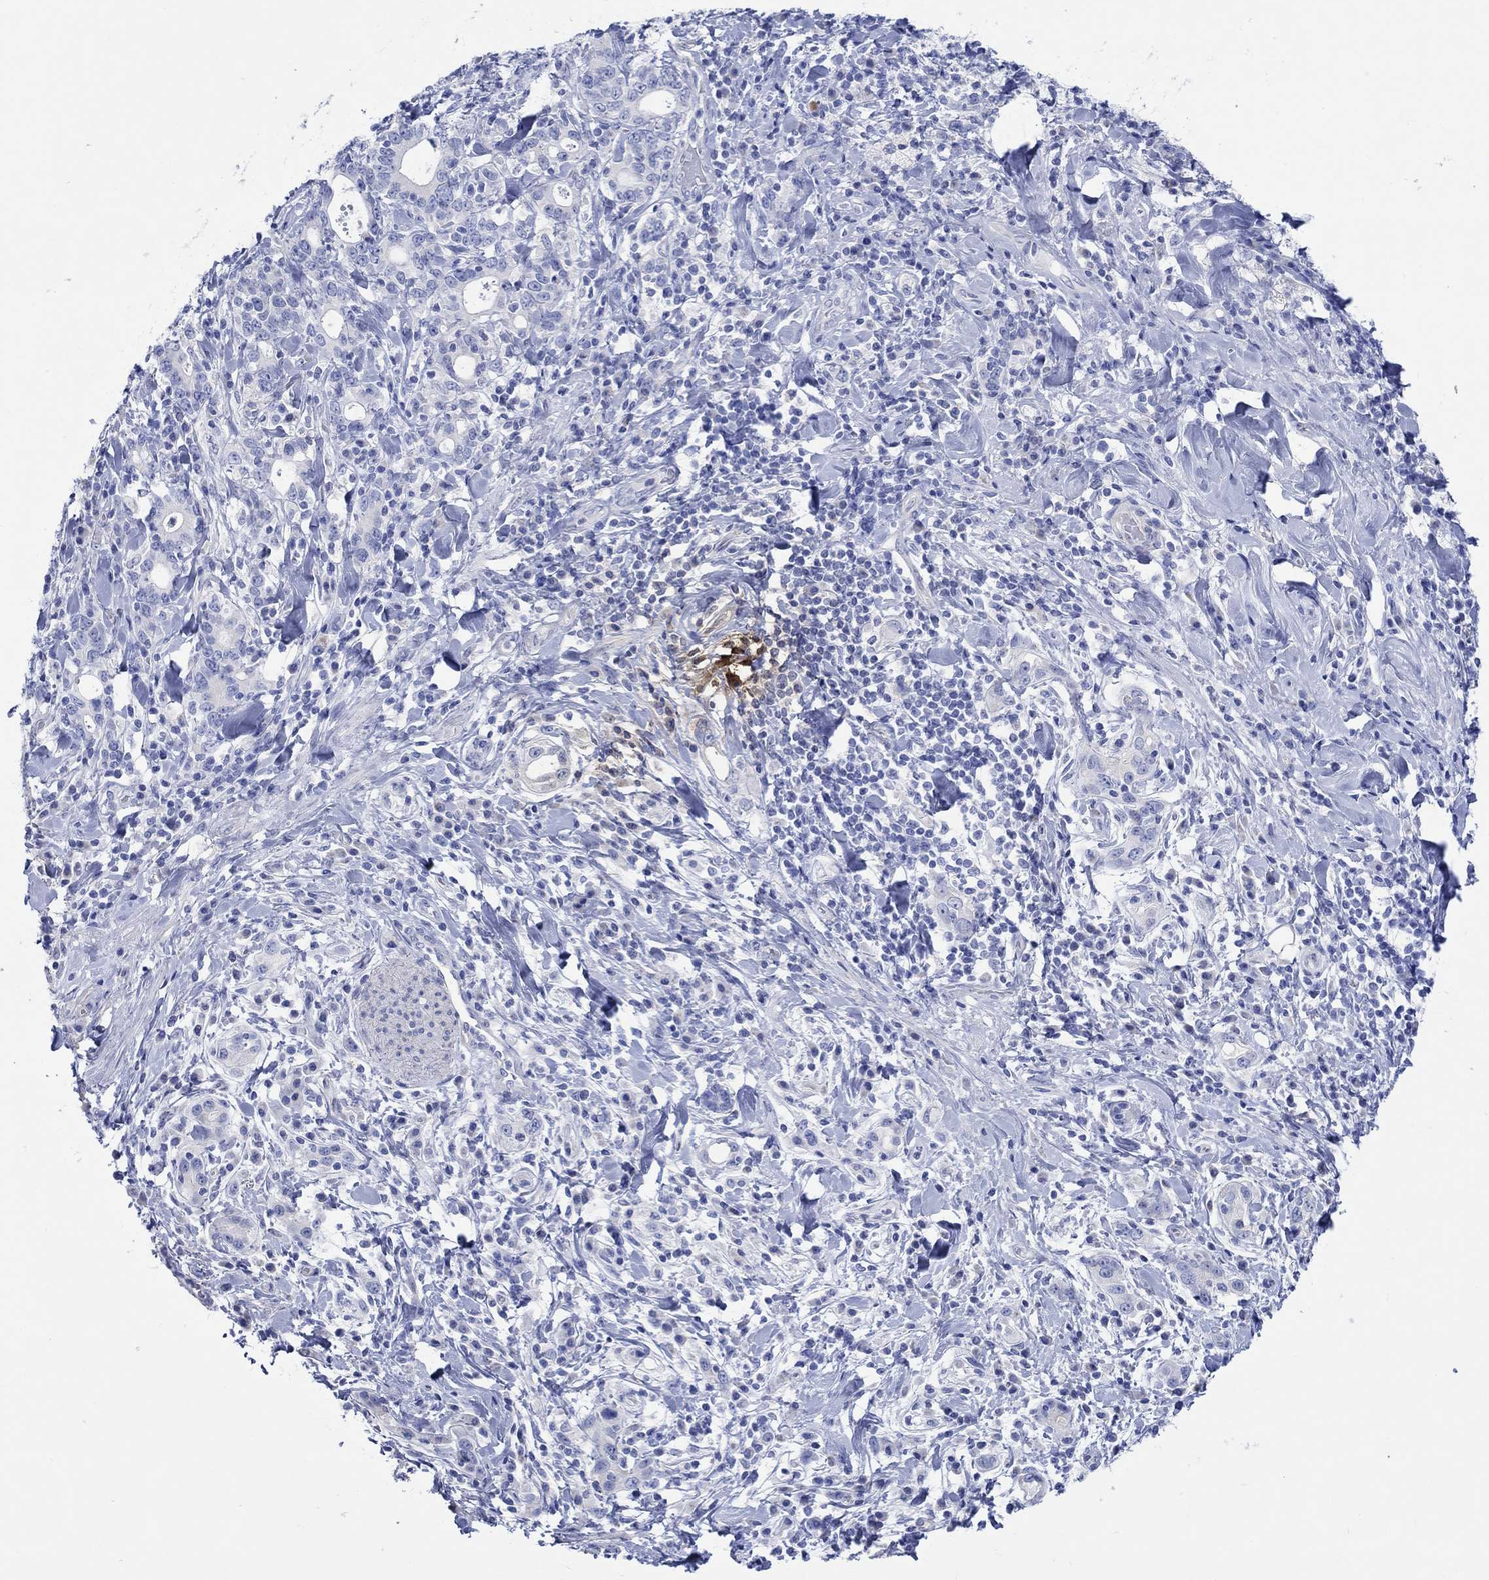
{"staining": {"intensity": "negative", "quantity": "none", "location": "none"}, "tissue": "stomach cancer", "cell_type": "Tumor cells", "image_type": "cancer", "snomed": [{"axis": "morphology", "description": "Adenocarcinoma, NOS"}, {"axis": "topography", "description": "Stomach"}], "caption": "Immunohistochemical staining of human adenocarcinoma (stomach) demonstrates no significant expression in tumor cells.", "gene": "CPLX2", "patient": {"sex": "male", "age": 79}}